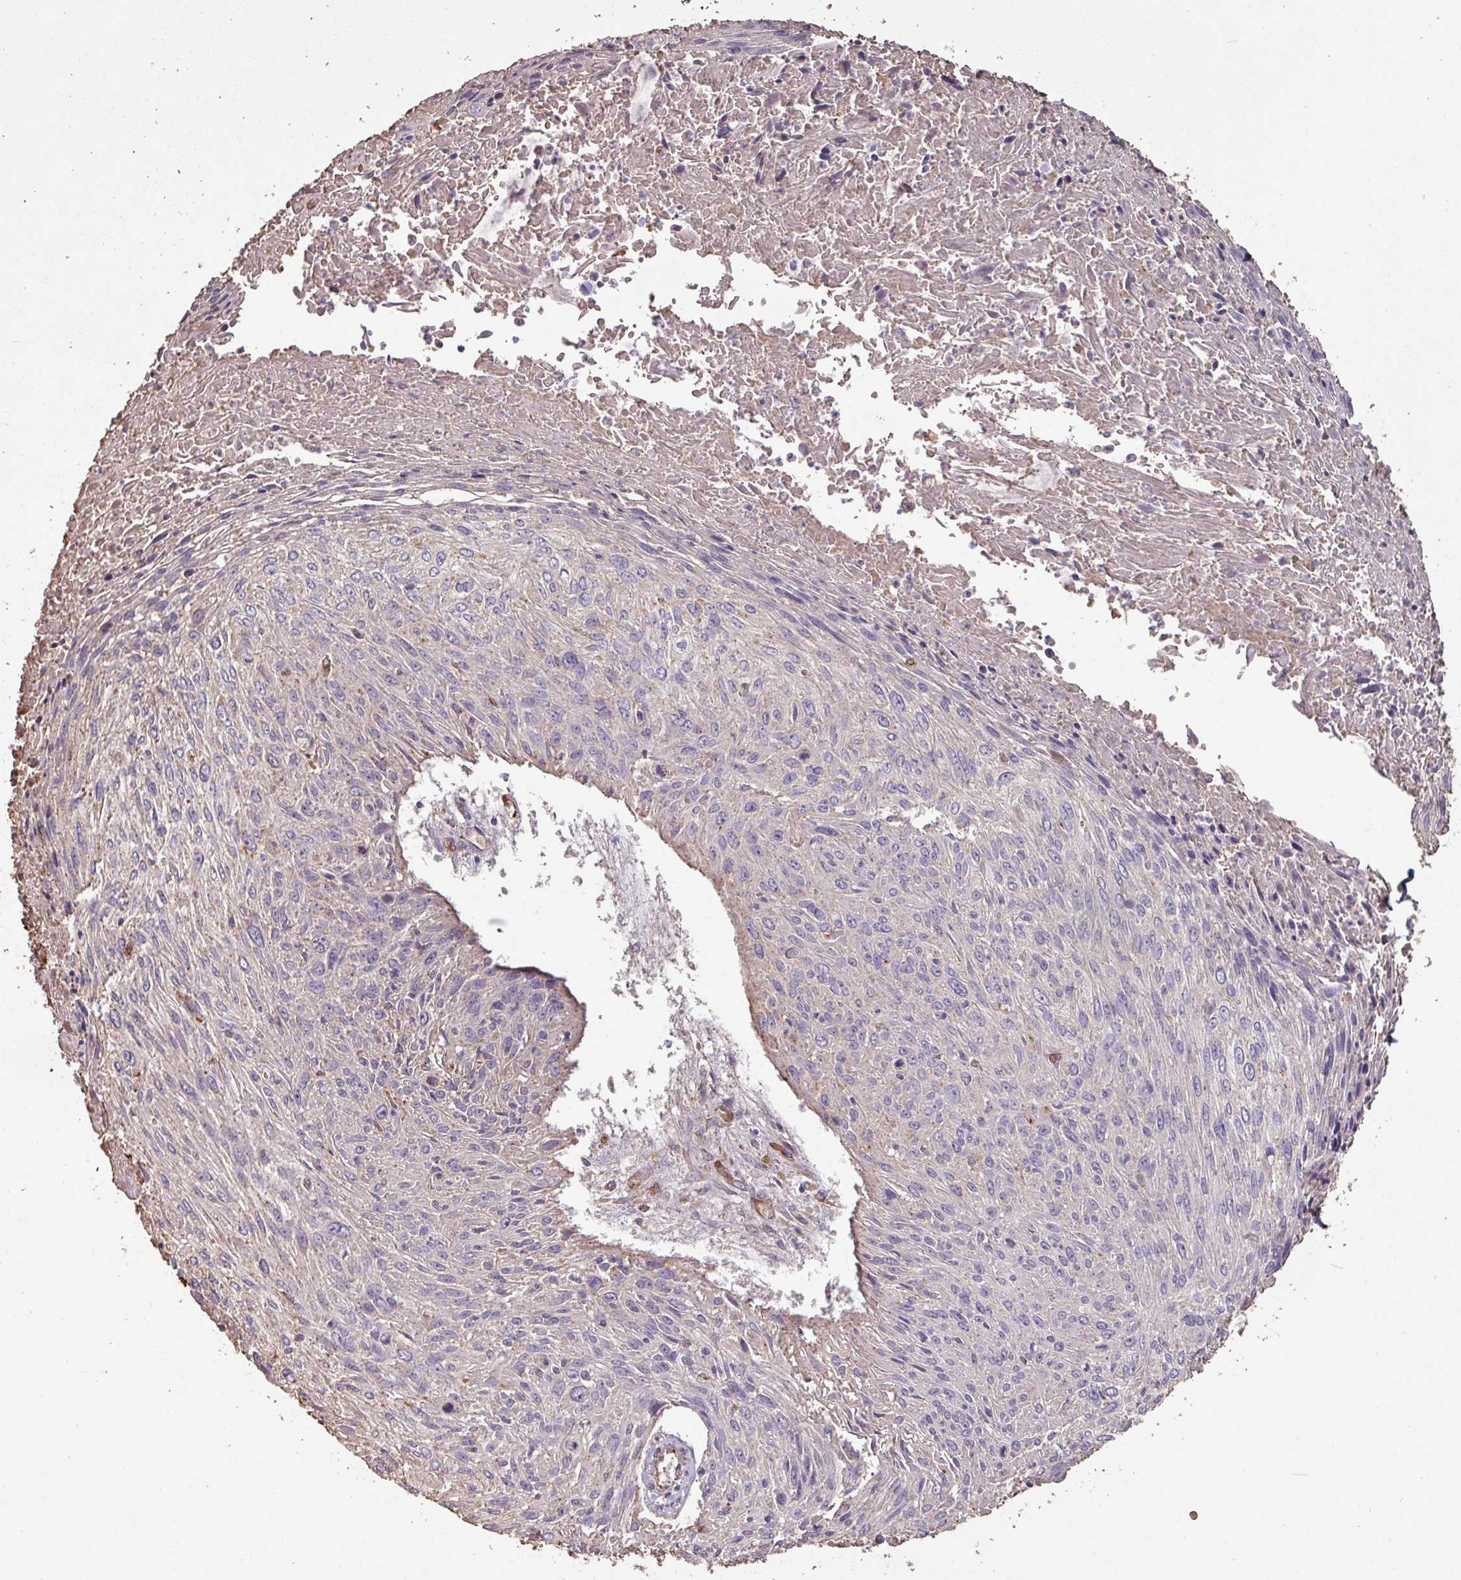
{"staining": {"intensity": "negative", "quantity": "none", "location": "none"}, "tissue": "cervical cancer", "cell_type": "Tumor cells", "image_type": "cancer", "snomed": [{"axis": "morphology", "description": "Squamous cell carcinoma, NOS"}, {"axis": "topography", "description": "Cervix"}], "caption": "Cervical squamous cell carcinoma was stained to show a protein in brown. There is no significant expression in tumor cells.", "gene": "CAMK2B", "patient": {"sex": "female", "age": 51}}